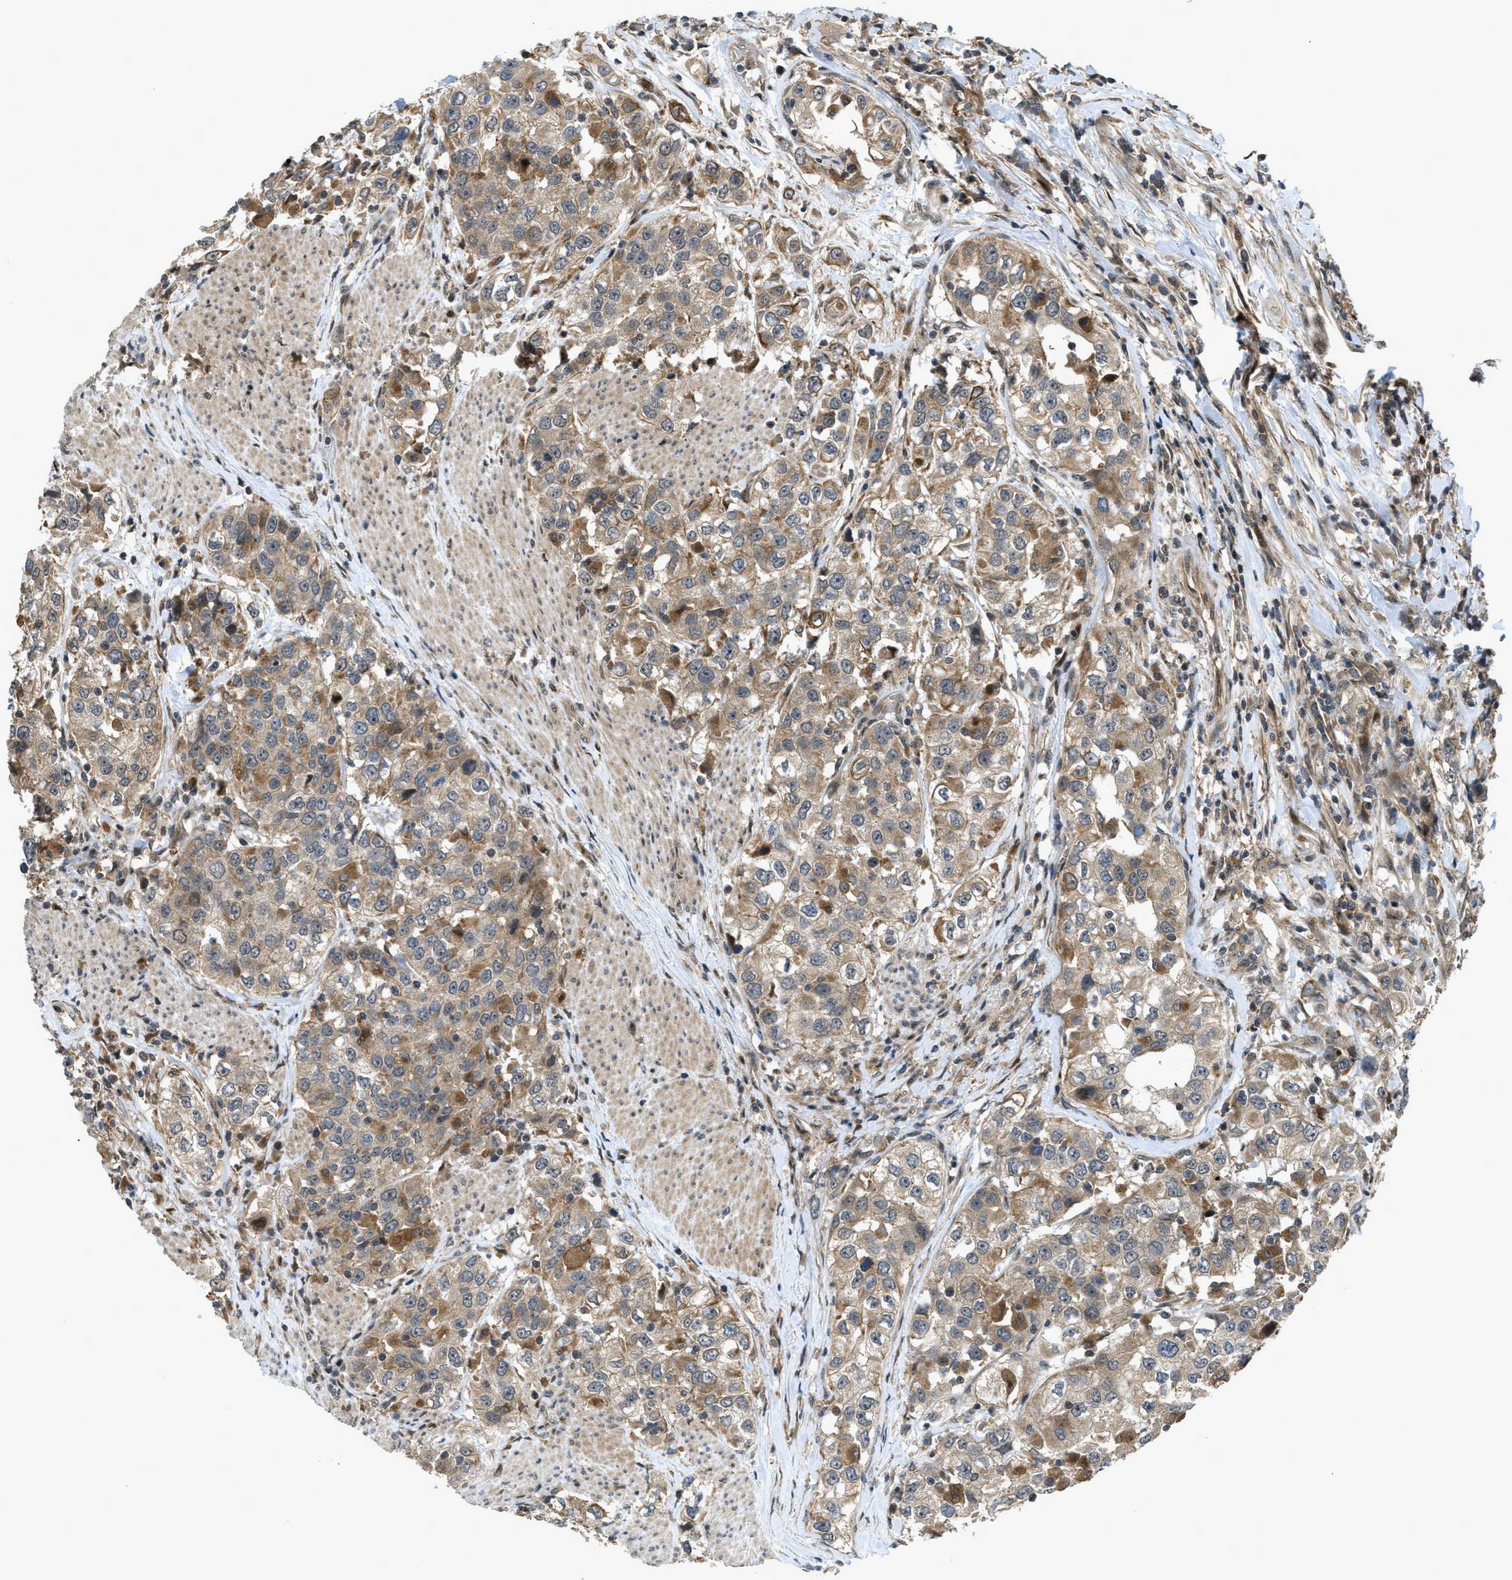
{"staining": {"intensity": "moderate", "quantity": ">75%", "location": "cytoplasmic/membranous"}, "tissue": "urothelial cancer", "cell_type": "Tumor cells", "image_type": "cancer", "snomed": [{"axis": "morphology", "description": "Urothelial carcinoma, High grade"}, {"axis": "topography", "description": "Urinary bladder"}], "caption": "There is medium levels of moderate cytoplasmic/membranous positivity in tumor cells of urothelial cancer, as demonstrated by immunohistochemical staining (brown color).", "gene": "DNAJC28", "patient": {"sex": "female", "age": 80}}